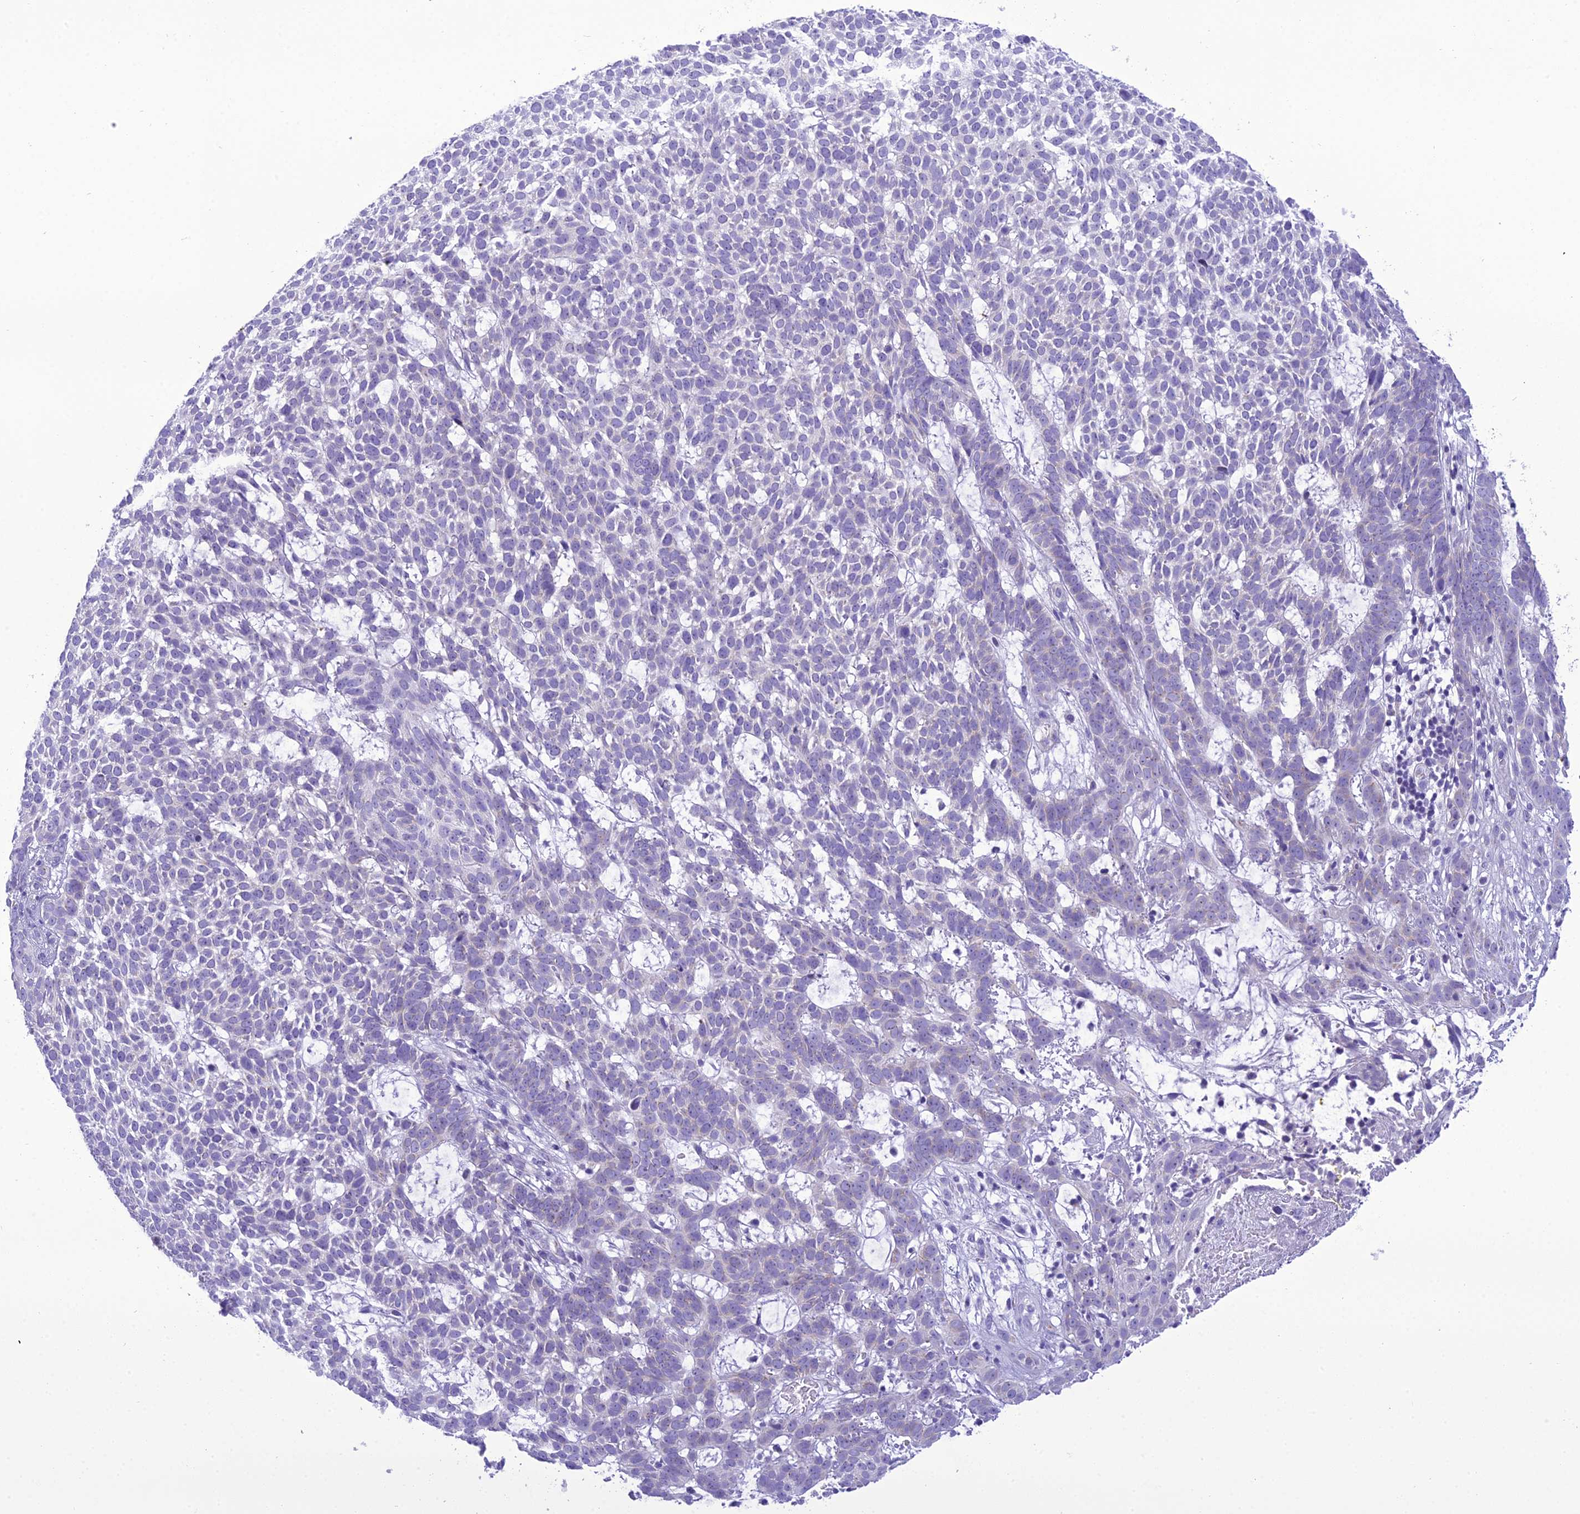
{"staining": {"intensity": "negative", "quantity": "none", "location": "none"}, "tissue": "skin cancer", "cell_type": "Tumor cells", "image_type": "cancer", "snomed": [{"axis": "morphology", "description": "Basal cell carcinoma"}, {"axis": "topography", "description": "Skin"}], "caption": "High magnification brightfield microscopy of skin basal cell carcinoma stained with DAB (brown) and counterstained with hematoxylin (blue): tumor cells show no significant positivity.", "gene": "B9D2", "patient": {"sex": "female", "age": 78}}